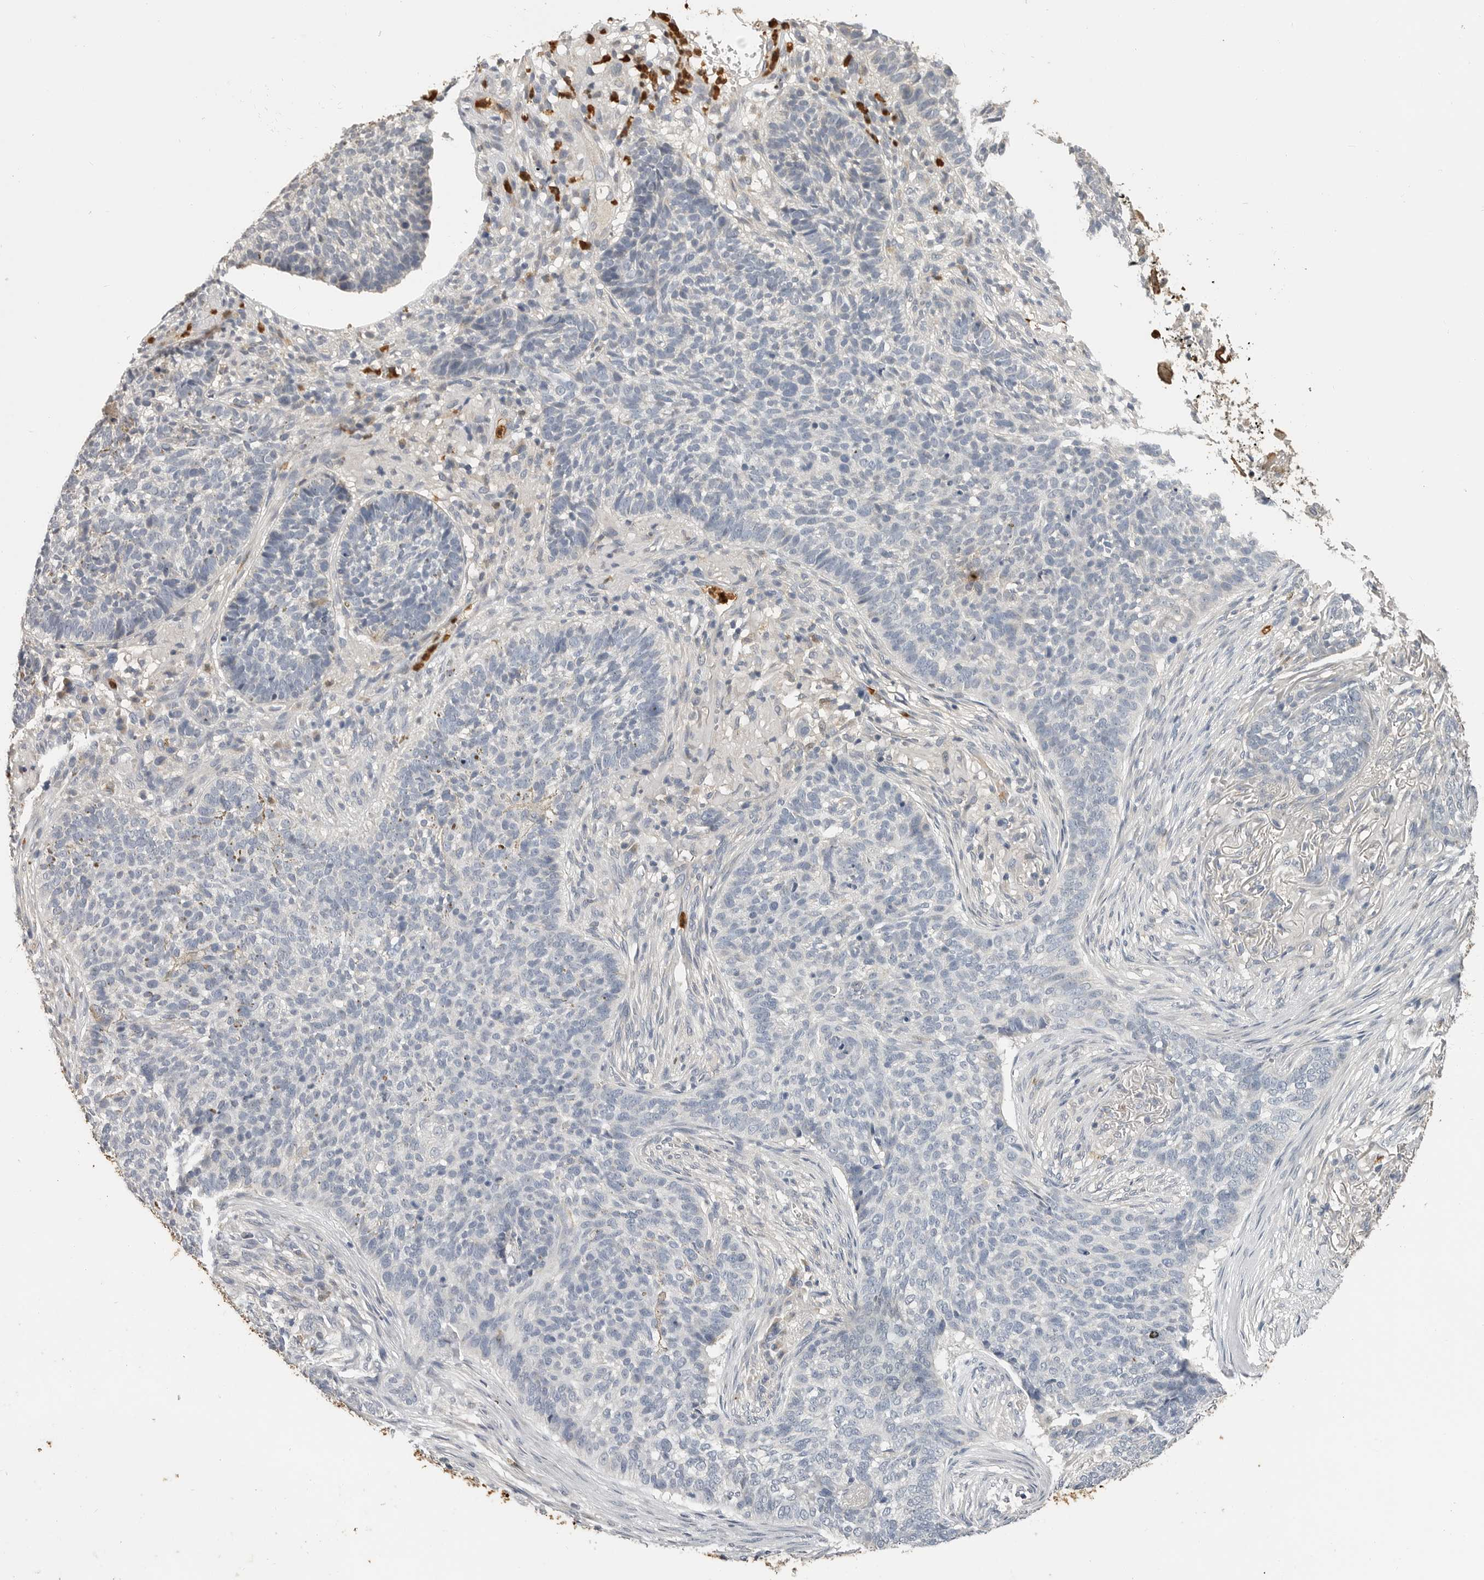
{"staining": {"intensity": "negative", "quantity": "none", "location": "none"}, "tissue": "skin cancer", "cell_type": "Tumor cells", "image_type": "cancer", "snomed": [{"axis": "morphology", "description": "Basal cell carcinoma"}, {"axis": "topography", "description": "Skin"}], "caption": "High power microscopy histopathology image of an IHC histopathology image of basal cell carcinoma (skin), revealing no significant staining in tumor cells.", "gene": "LTBR", "patient": {"sex": "male", "age": 85}}